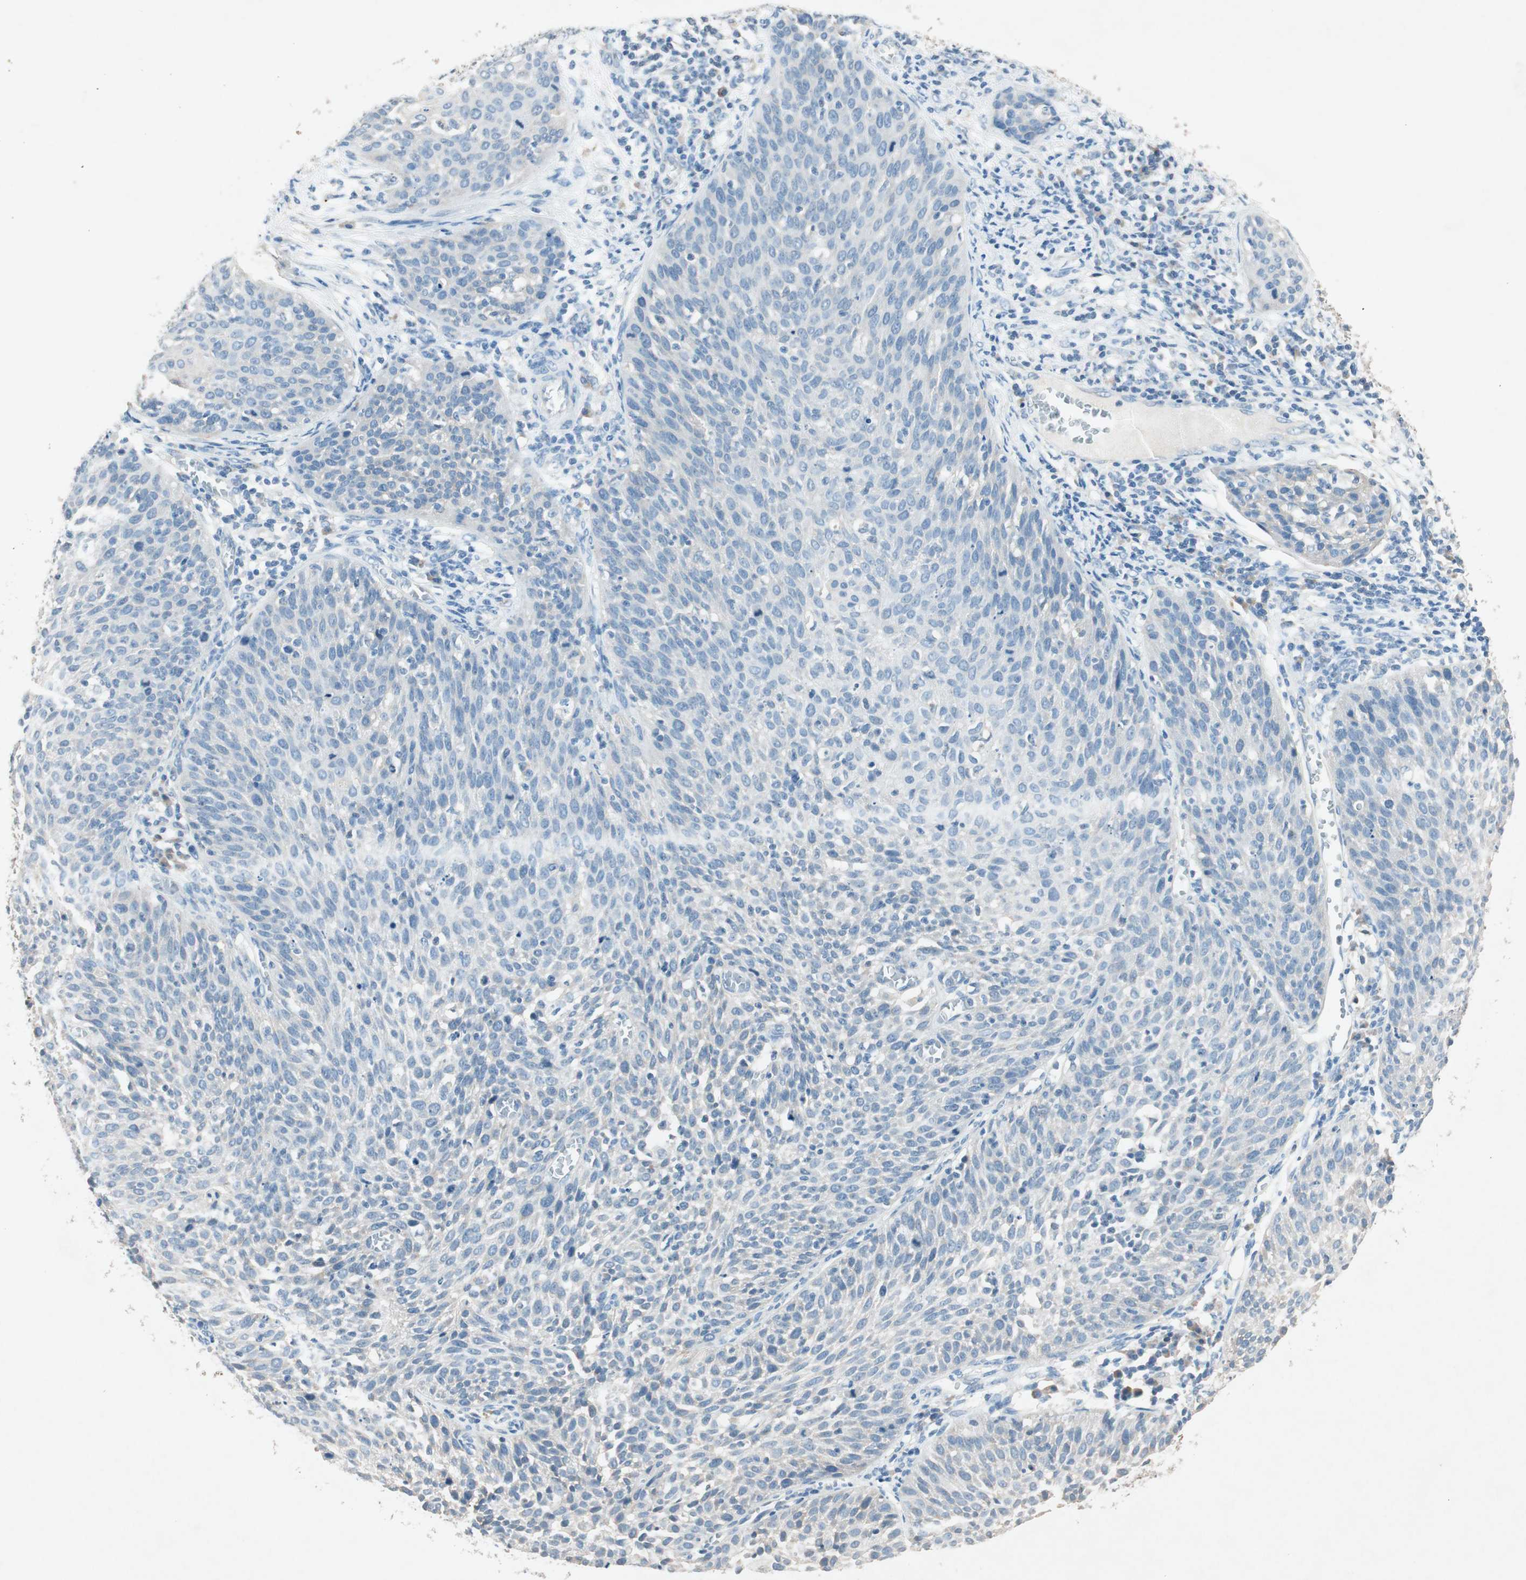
{"staining": {"intensity": "negative", "quantity": "none", "location": "none"}, "tissue": "cervical cancer", "cell_type": "Tumor cells", "image_type": "cancer", "snomed": [{"axis": "morphology", "description": "Squamous cell carcinoma, NOS"}, {"axis": "topography", "description": "Cervix"}], "caption": "Immunohistochemical staining of cervical squamous cell carcinoma exhibits no significant staining in tumor cells. (Stains: DAB IHC with hematoxylin counter stain, Microscopy: brightfield microscopy at high magnification).", "gene": "NKAIN1", "patient": {"sex": "female", "age": 38}}